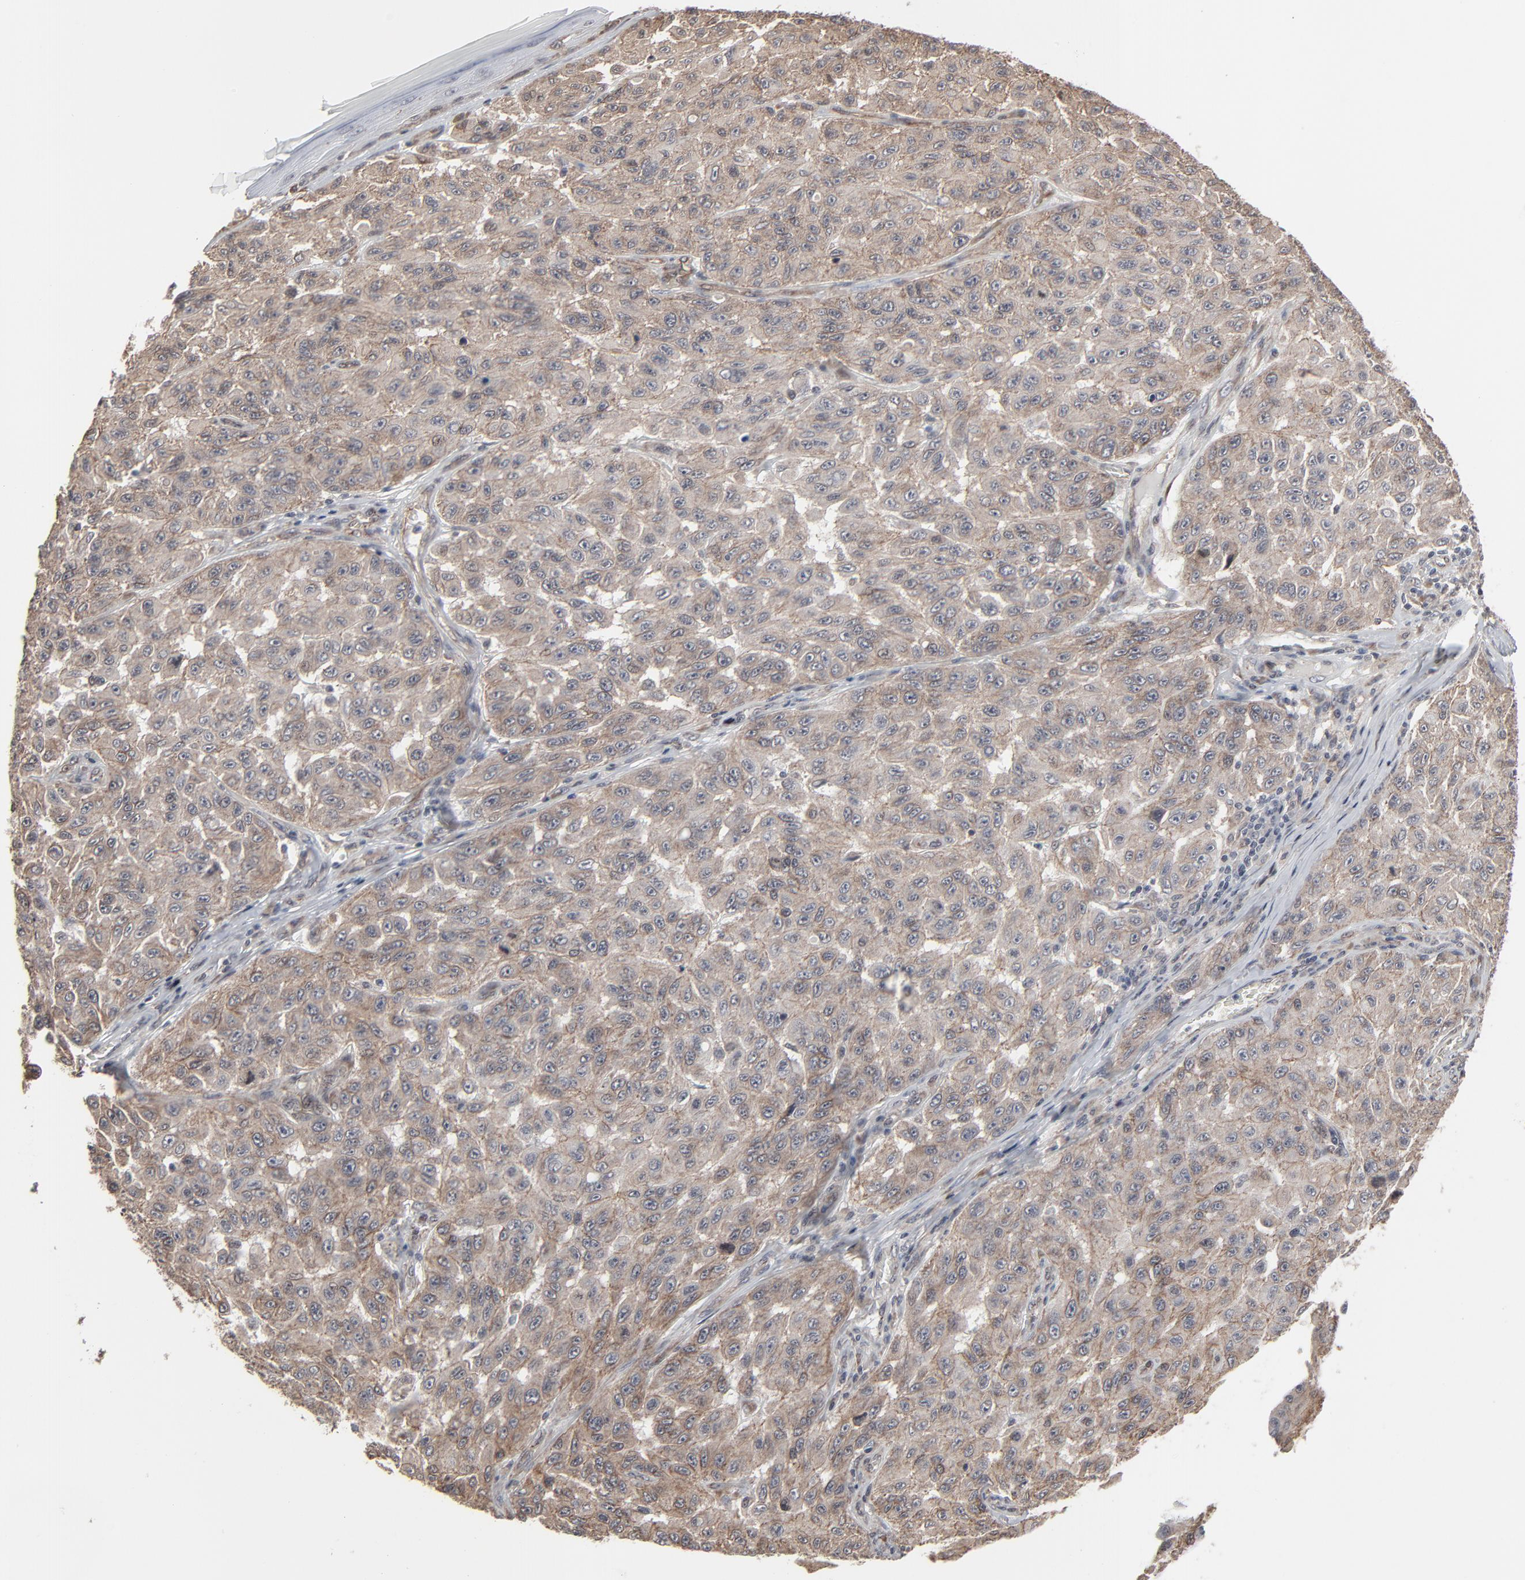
{"staining": {"intensity": "moderate", "quantity": ">75%", "location": "cytoplasmic/membranous"}, "tissue": "melanoma", "cell_type": "Tumor cells", "image_type": "cancer", "snomed": [{"axis": "morphology", "description": "Malignant melanoma, NOS"}, {"axis": "topography", "description": "Skin"}], "caption": "Malignant melanoma tissue displays moderate cytoplasmic/membranous positivity in approximately >75% of tumor cells, visualized by immunohistochemistry.", "gene": "CTNND1", "patient": {"sex": "male", "age": 30}}